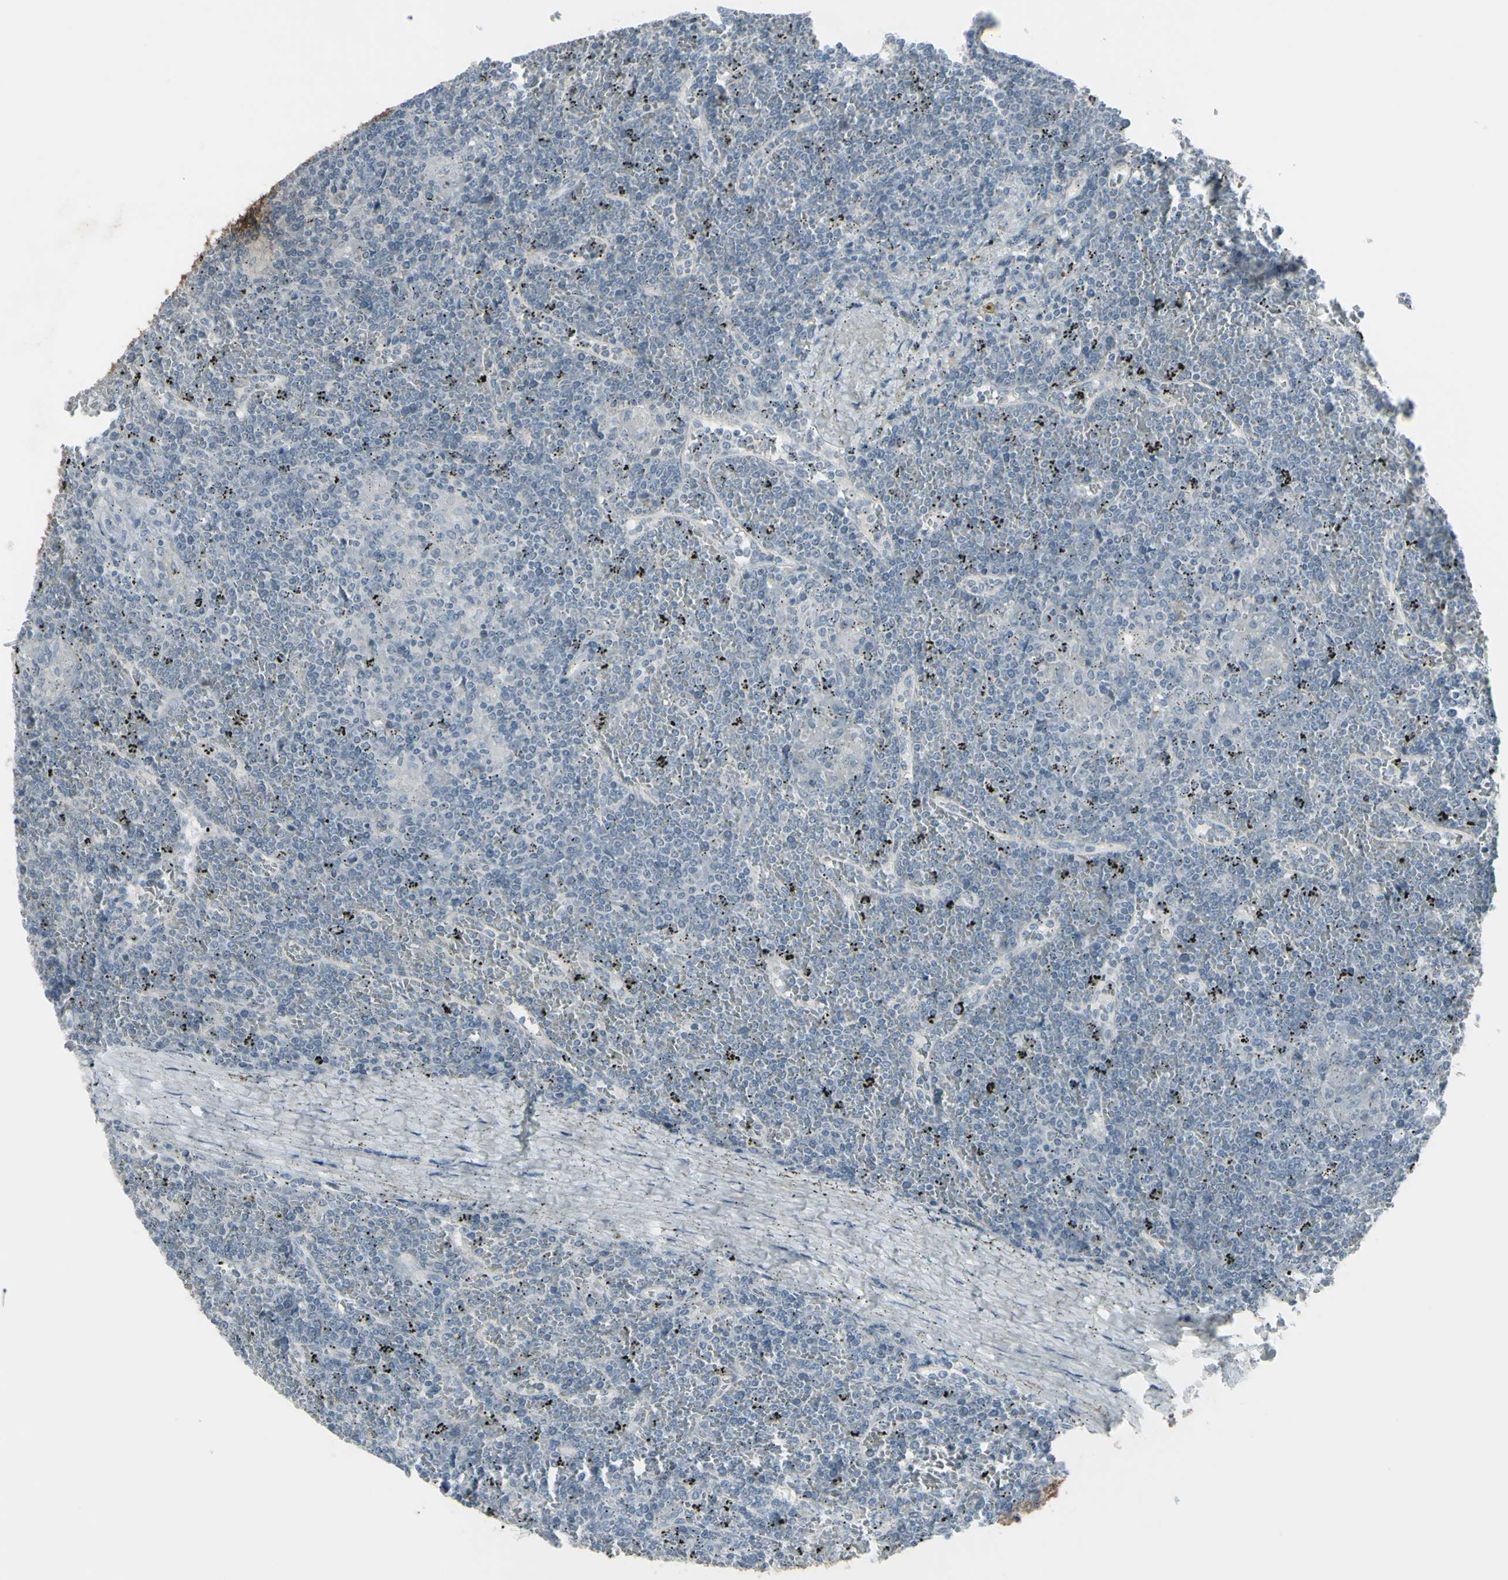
{"staining": {"intensity": "negative", "quantity": "none", "location": "none"}, "tissue": "lymphoma", "cell_type": "Tumor cells", "image_type": "cancer", "snomed": [{"axis": "morphology", "description": "Malignant lymphoma, non-Hodgkin's type, Low grade"}, {"axis": "topography", "description": "Spleen"}], "caption": "Immunohistochemistry (IHC) image of neoplastic tissue: human lymphoma stained with DAB displays no significant protein positivity in tumor cells.", "gene": "RAB3A", "patient": {"sex": "female", "age": 19}}